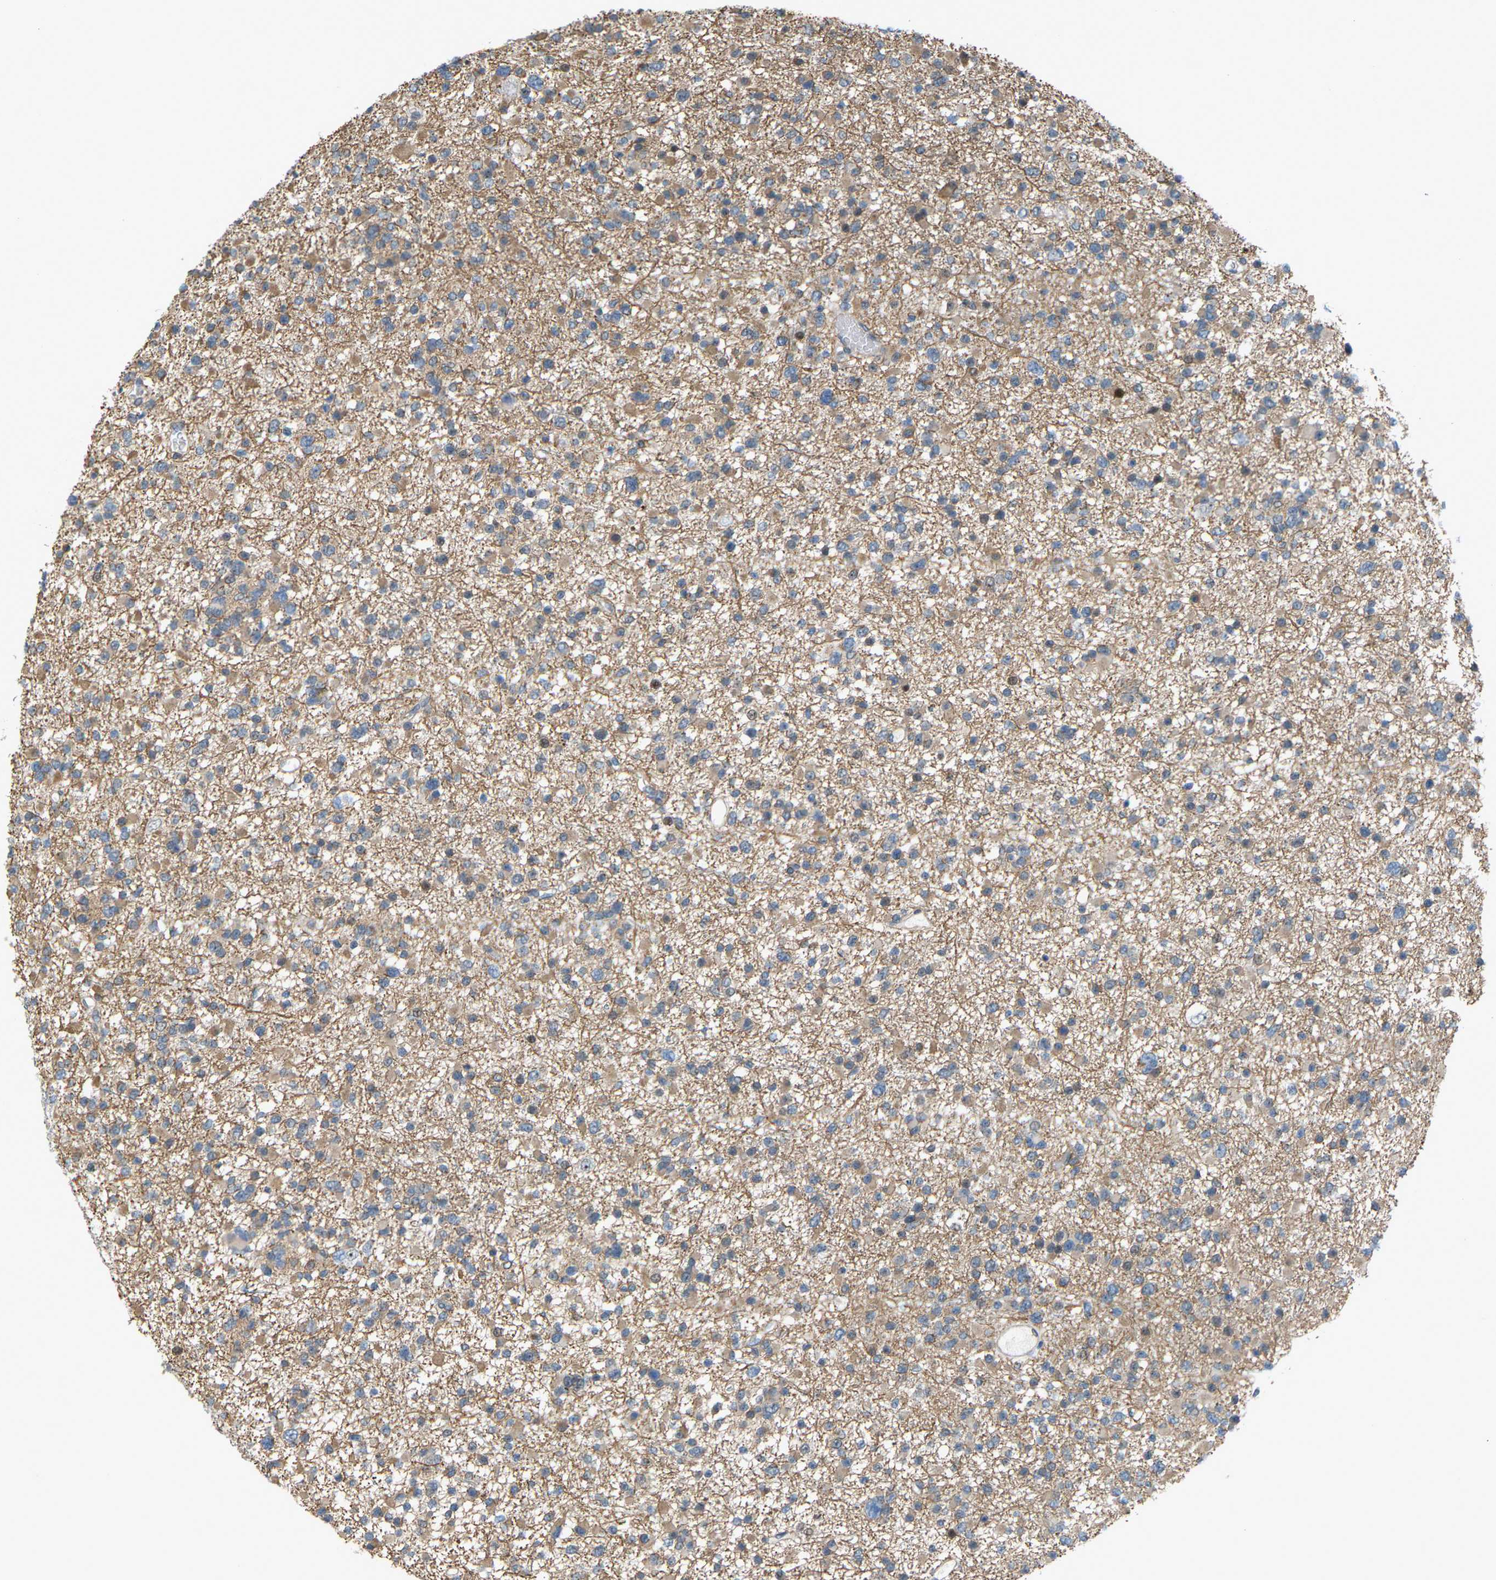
{"staining": {"intensity": "weak", "quantity": ">75%", "location": "cytoplasmic/membranous"}, "tissue": "glioma", "cell_type": "Tumor cells", "image_type": "cancer", "snomed": [{"axis": "morphology", "description": "Glioma, malignant, Low grade"}, {"axis": "topography", "description": "Brain"}], "caption": "Glioma stained for a protein (brown) demonstrates weak cytoplasmic/membranous positive expression in approximately >75% of tumor cells.", "gene": "CROT", "patient": {"sex": "female", "age": 22}}